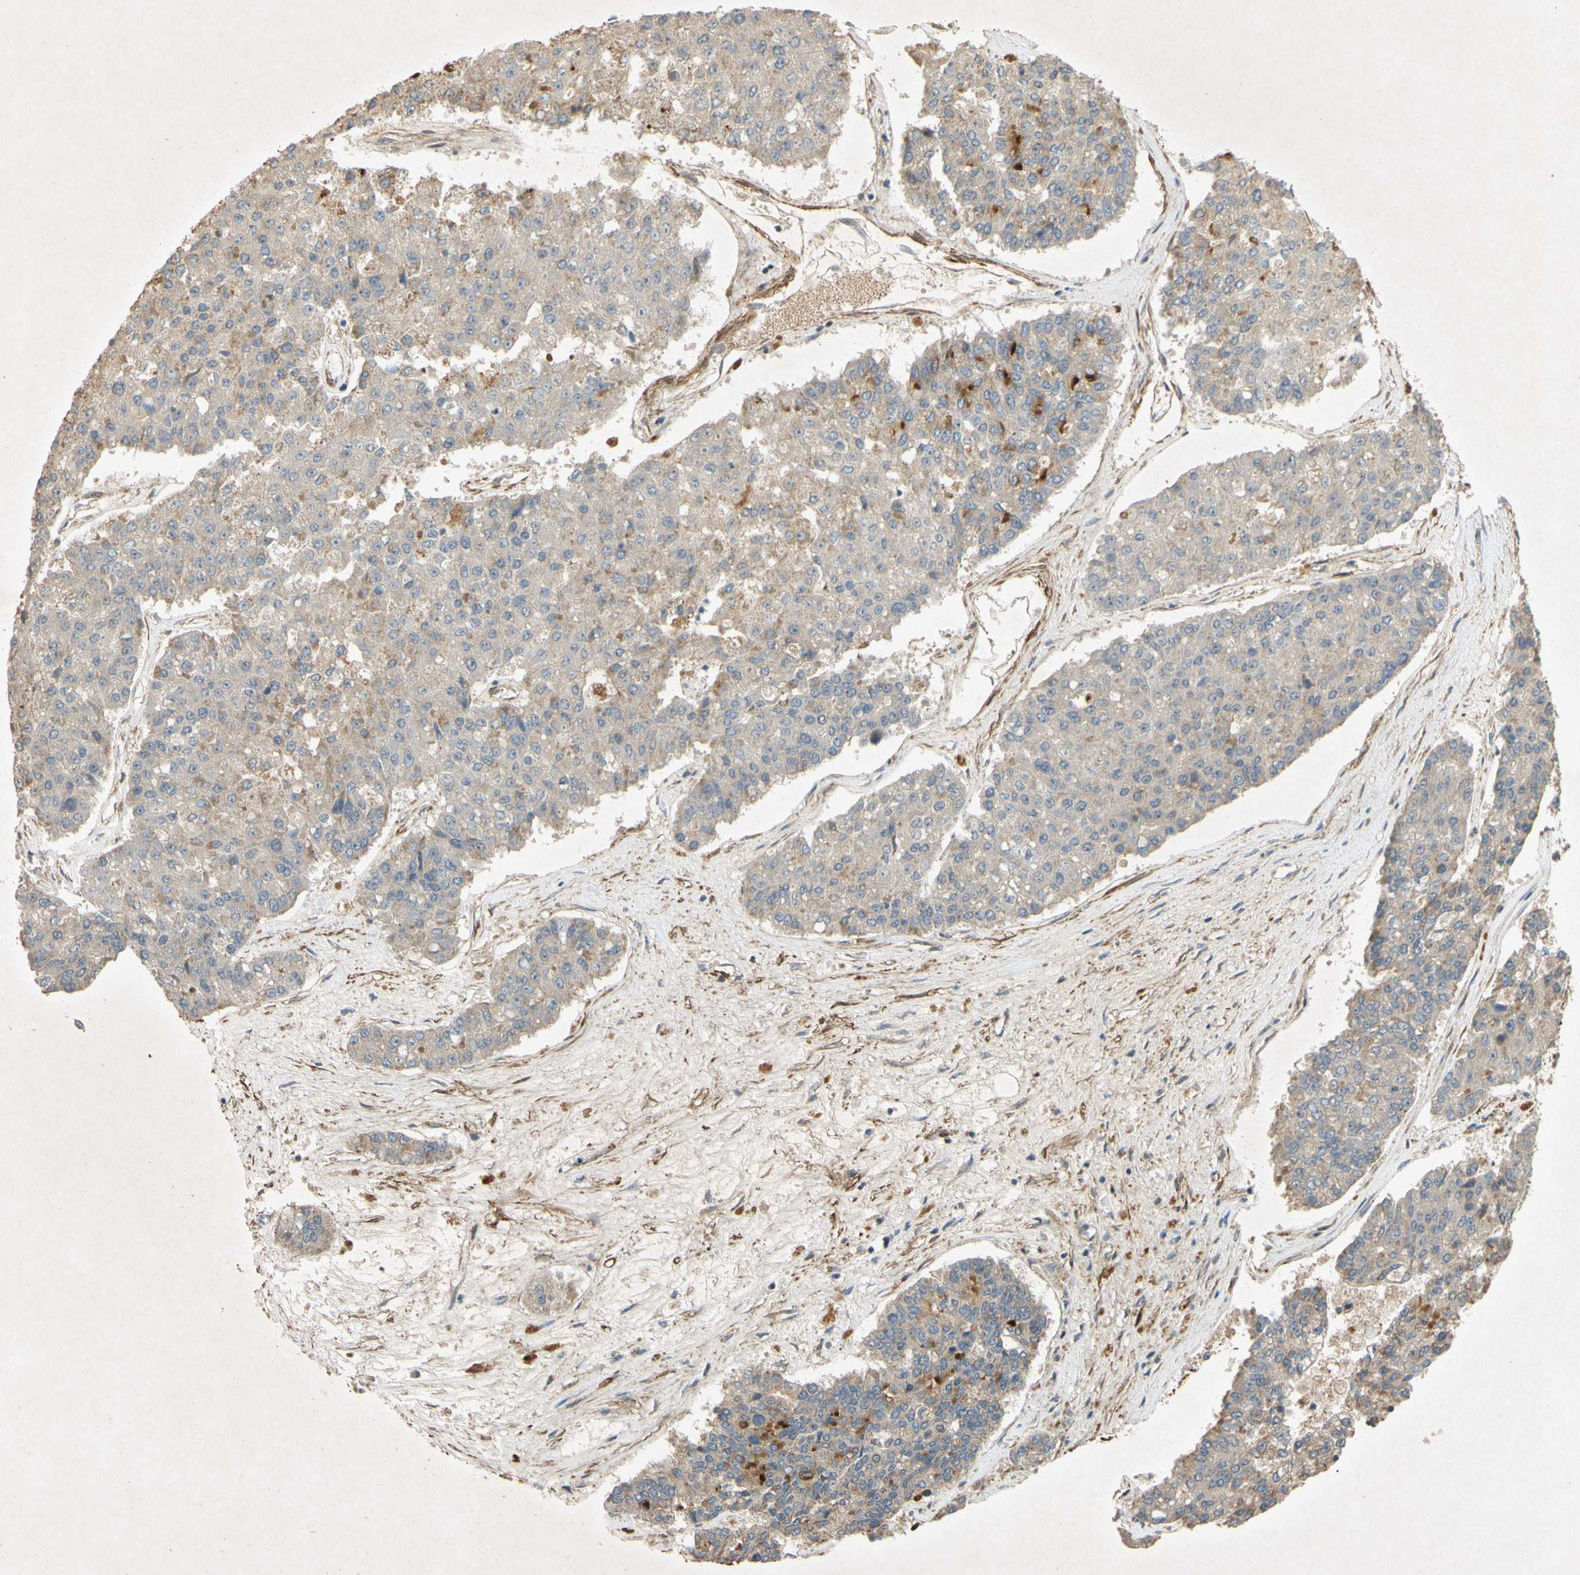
{"staining": {"intensity": "weak", "quantity": ">75%", "location": "cytoplasmic/membranous"}, "tissue": "pancreatic cancer", "cell_type": "Tumor cells", "image_type": "cancer", "snomed": [{"axis": "morphology", "description": "Adenocarcinoma, NOS"}, {"axis": "topography", "description": "Pancreas"}], "caption": "Immunohistochemistry of pancreatic cancer reveals low levels of weak cytoplasmic/membranous positivity in about >75% of tumor cells.", "gene": "PARD6A", "patient": {"sex": "male", "age": 50}}